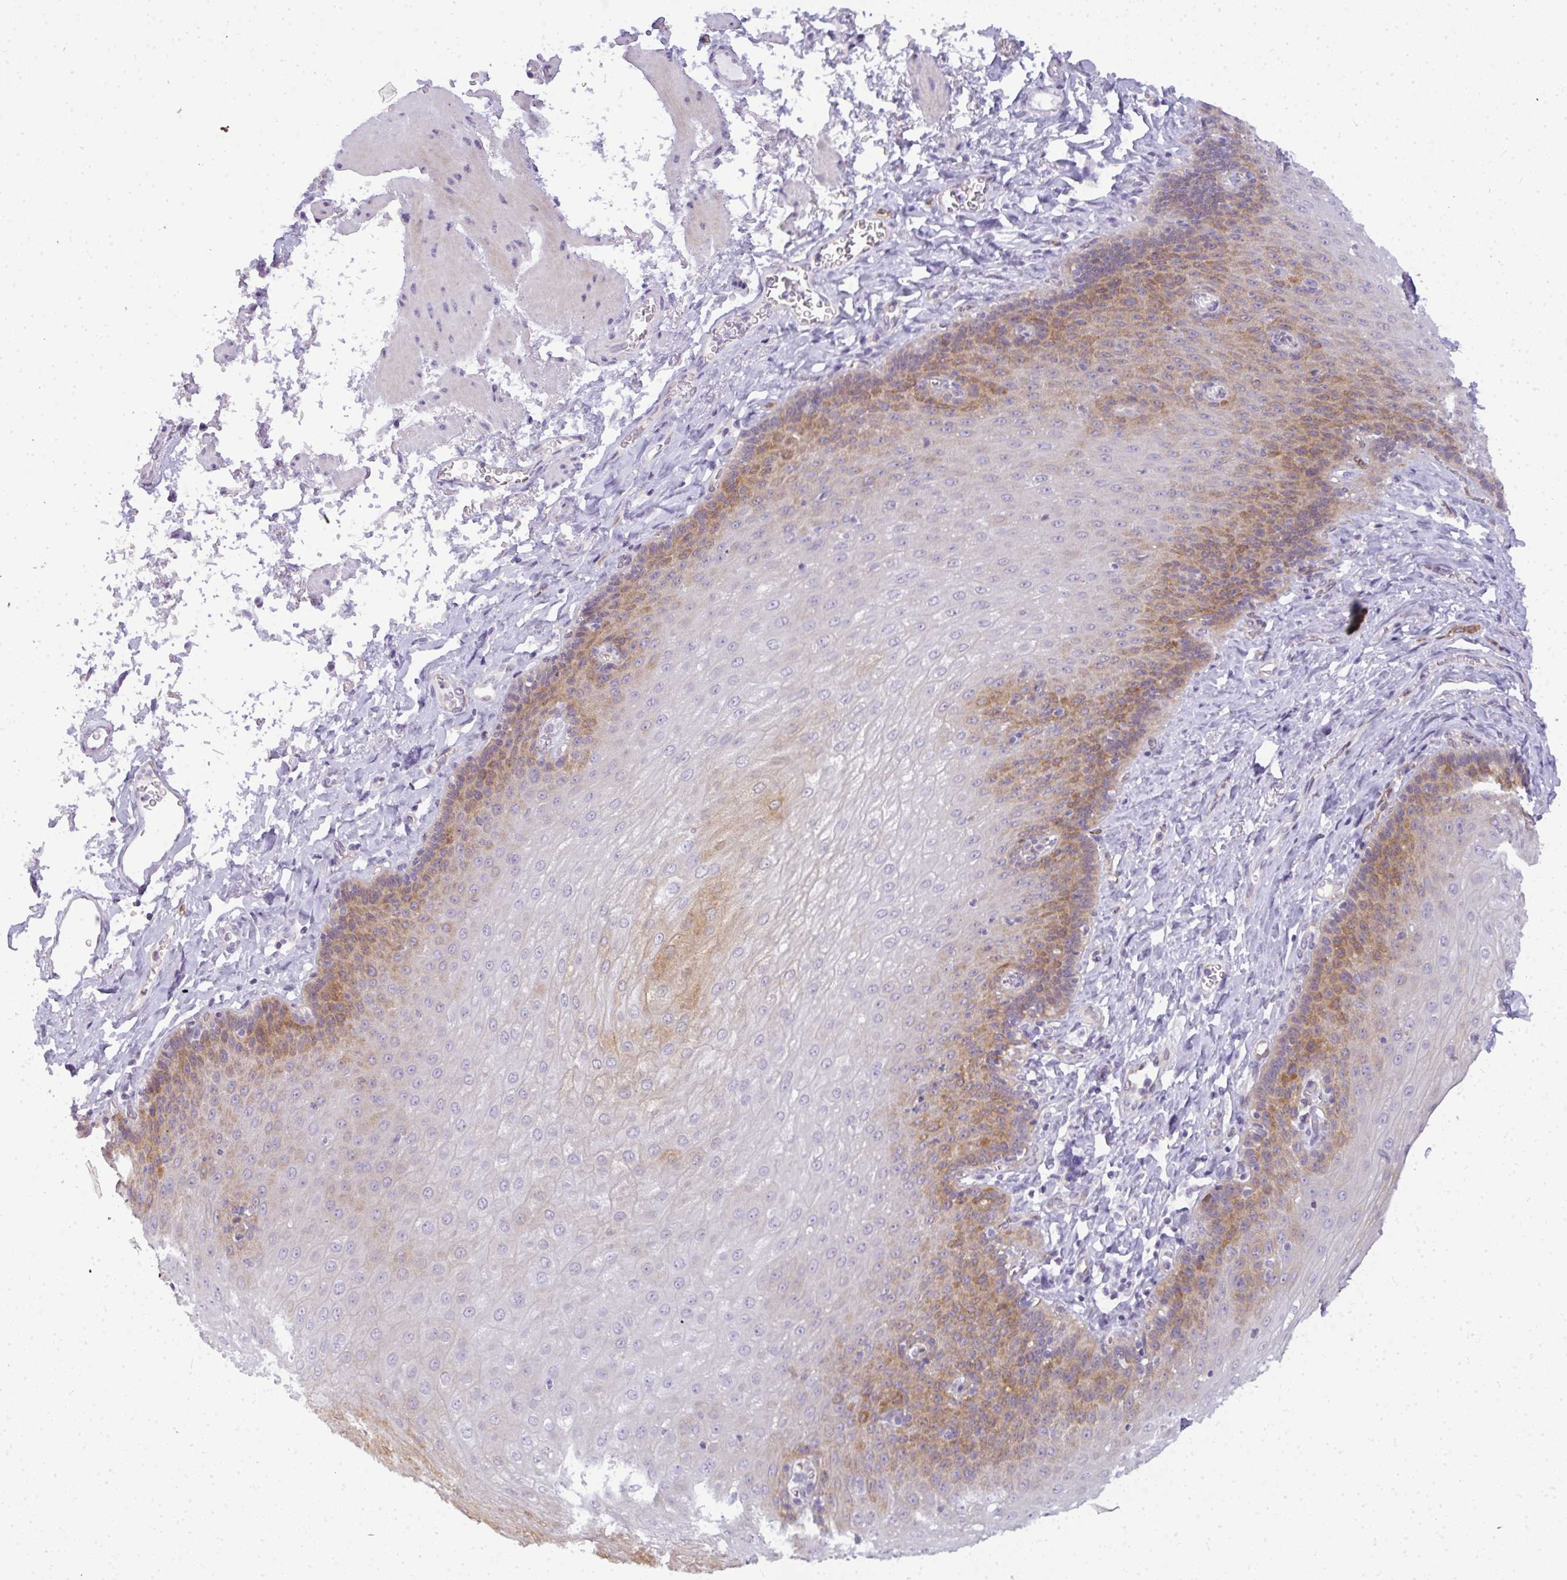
{"staining": {"intensity": "moderate", "quantity": "25%-75%", "location": "cytoplasmic/membranous"}, "tissue": "esophagus", "cell_type": "Squamous epithelial cells", "image_type": "normal", "snomed": [{"axis": "morphology", "description": "Normal tissue, NOS"}, {"axis": "topography", "description": "Esophagus"}], "caption": "Brown immunohistochemical staining in benign human esophagus demonstrates moderate cytoplasmic/membranous positivity in about 25%-75% of squamous epithelial cells. Immunohistochemistry stains the protein of interest in brown and the nuclei are stained blue.", "gene": "LIPE", "patient": {"sex": "female", "age": 81}}